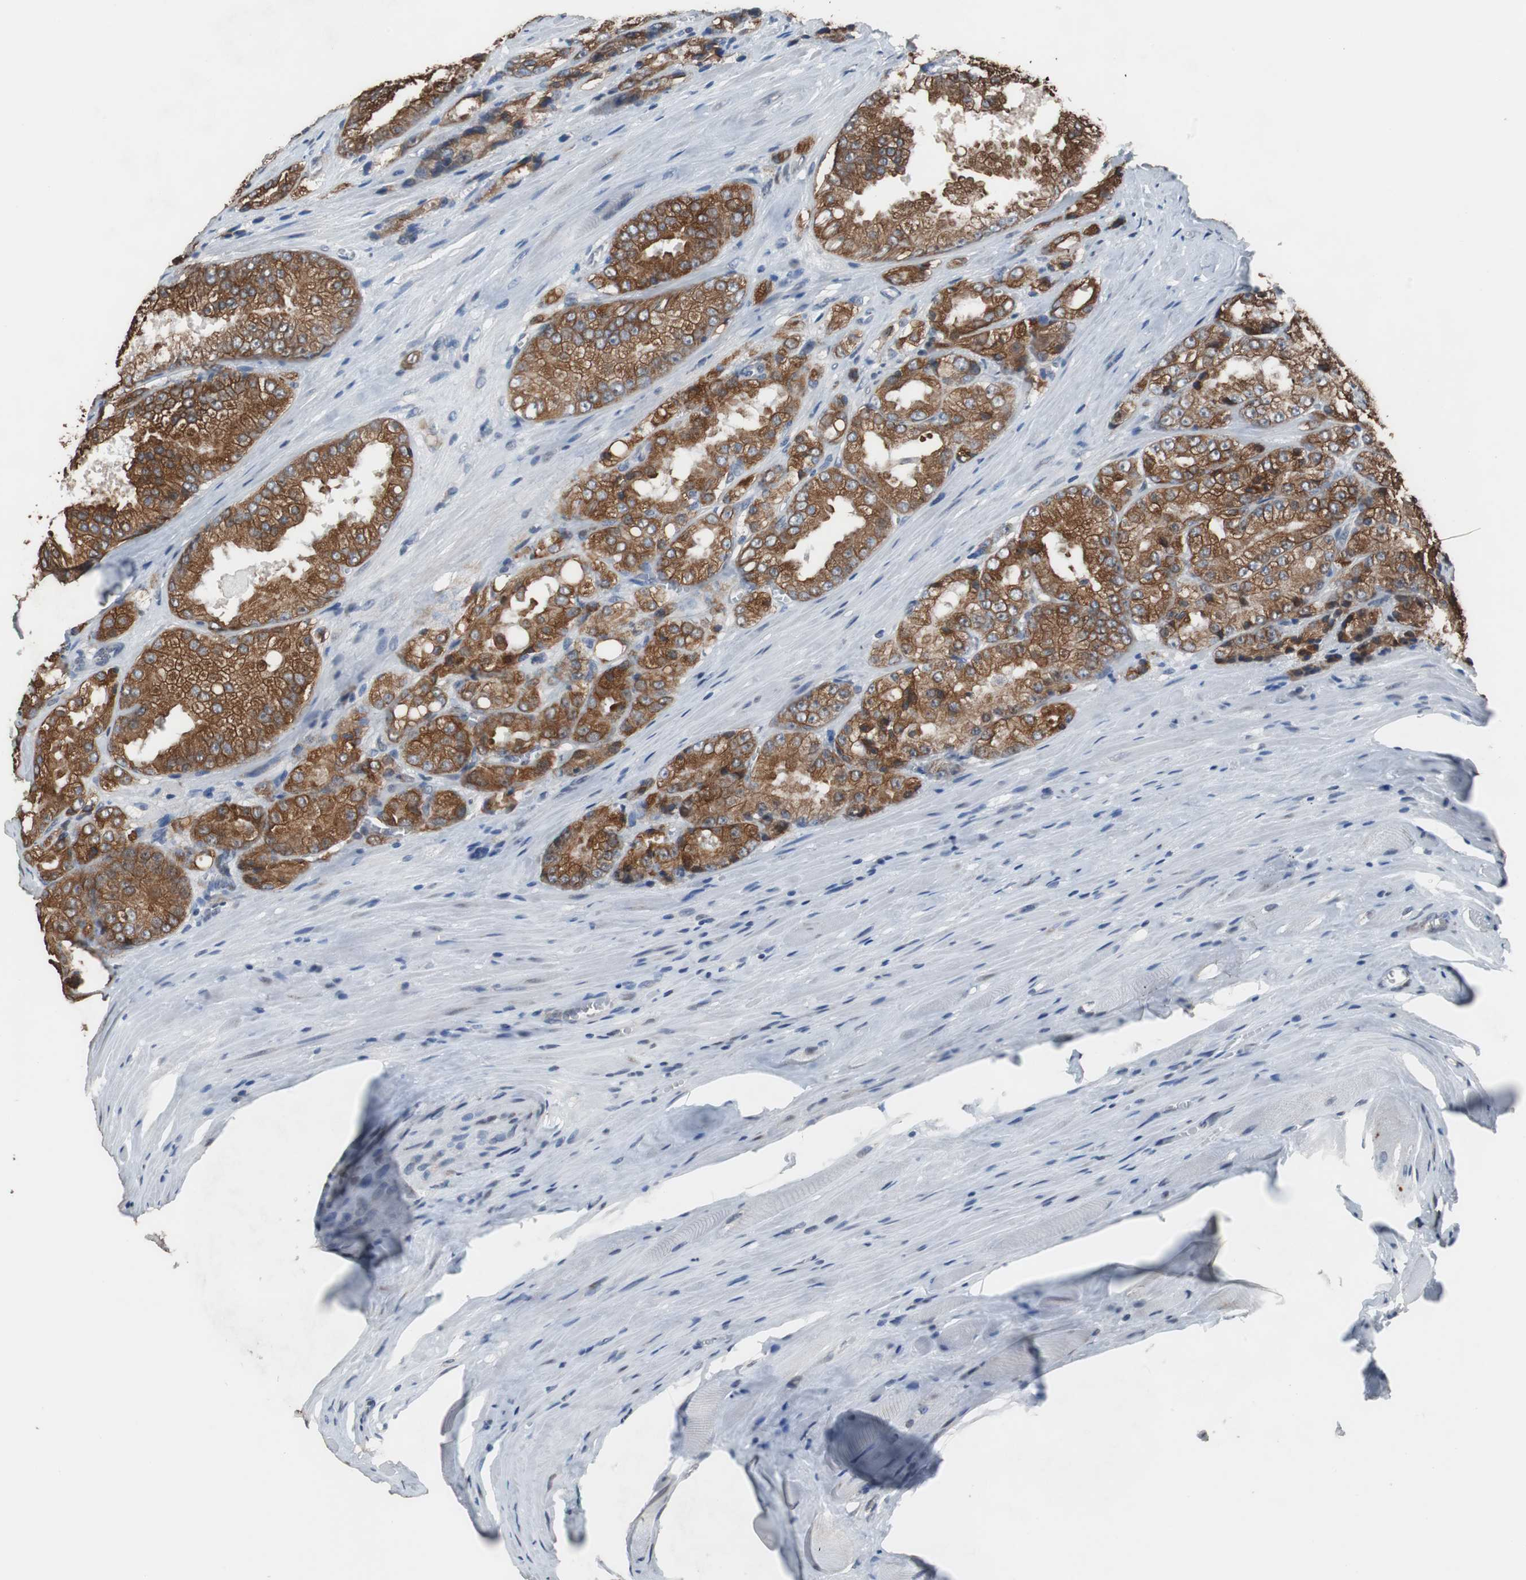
{"staining": {"intensity": "strong", "quantity": ">75%", "location": "cytoplasmic/membranous"}, "tissue": "prostate cancer", "cell_type": "Tumor cells", "image_type": "cancer", "snomed": [{"axis": "morphology", "description": "Adenocarcinoma, Low grade"}, {"axis": "topography", "description": "Prostate"}], "caption": "Strong cytoplasmic/membranous expression for a protein is identified in approximately >75% of tumor cells of prostate cancer using immunohistochemistry (IHC).", "gene": "USP10", "patient": {"sex": "male", "age": 64}}